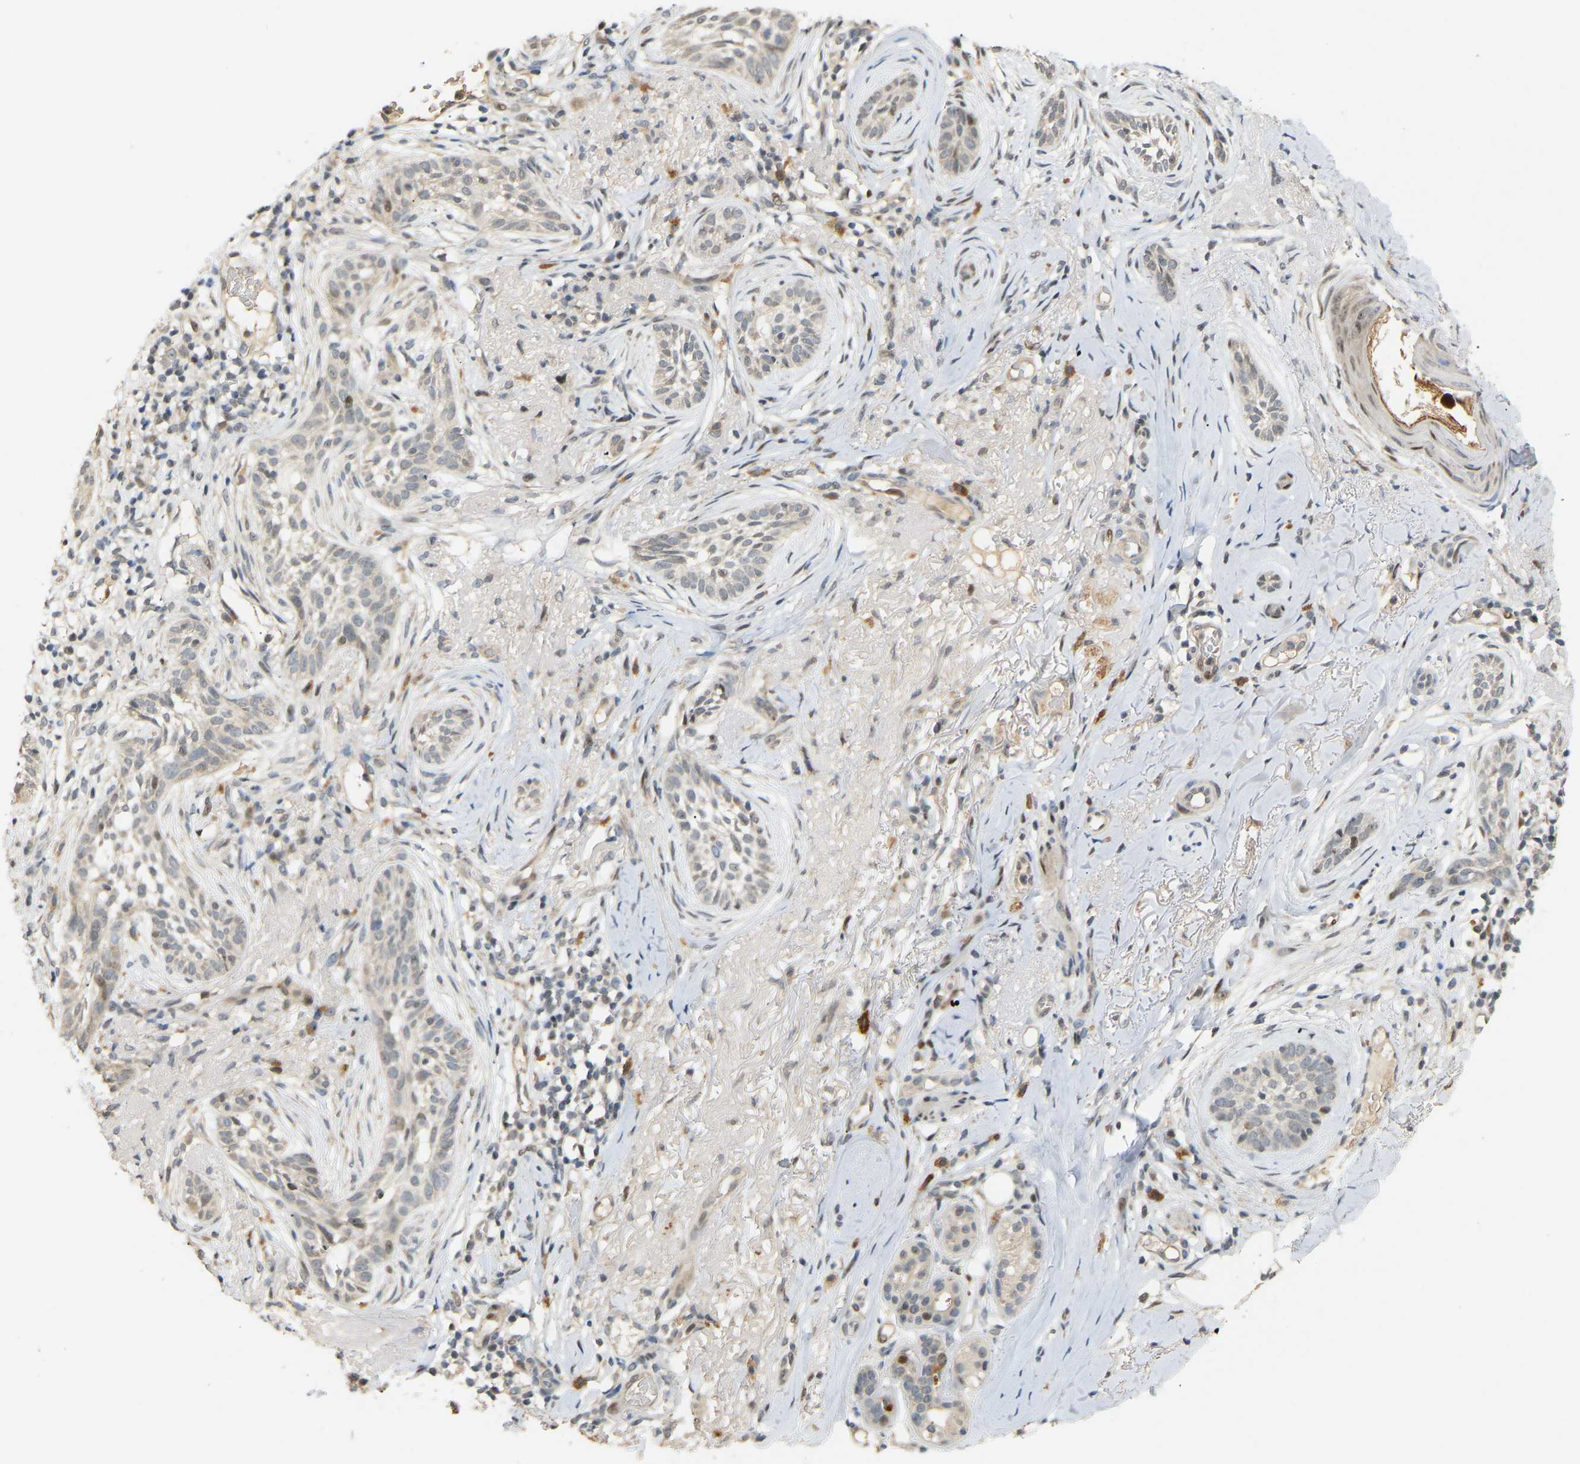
{"staining": {"intensity": "negative", "quantity": "none", "location": "none"}, "tissue": "skin cancer", "cell_type": "Tumor cells", "image_type": "cancer", "snomed": [{"axis": "morphology", "description": "Basal cell carcinoma"}, {"axis": "topography", "description": "Skin"}], "caption": "High power microscopy micrograph of an immunohistochemistry (IHC) micrograph of skin cancer, revealing no significant positivity in tumor cells.", "gene": "PTPN4", "patient": {"sex": "female", "age": 88}}